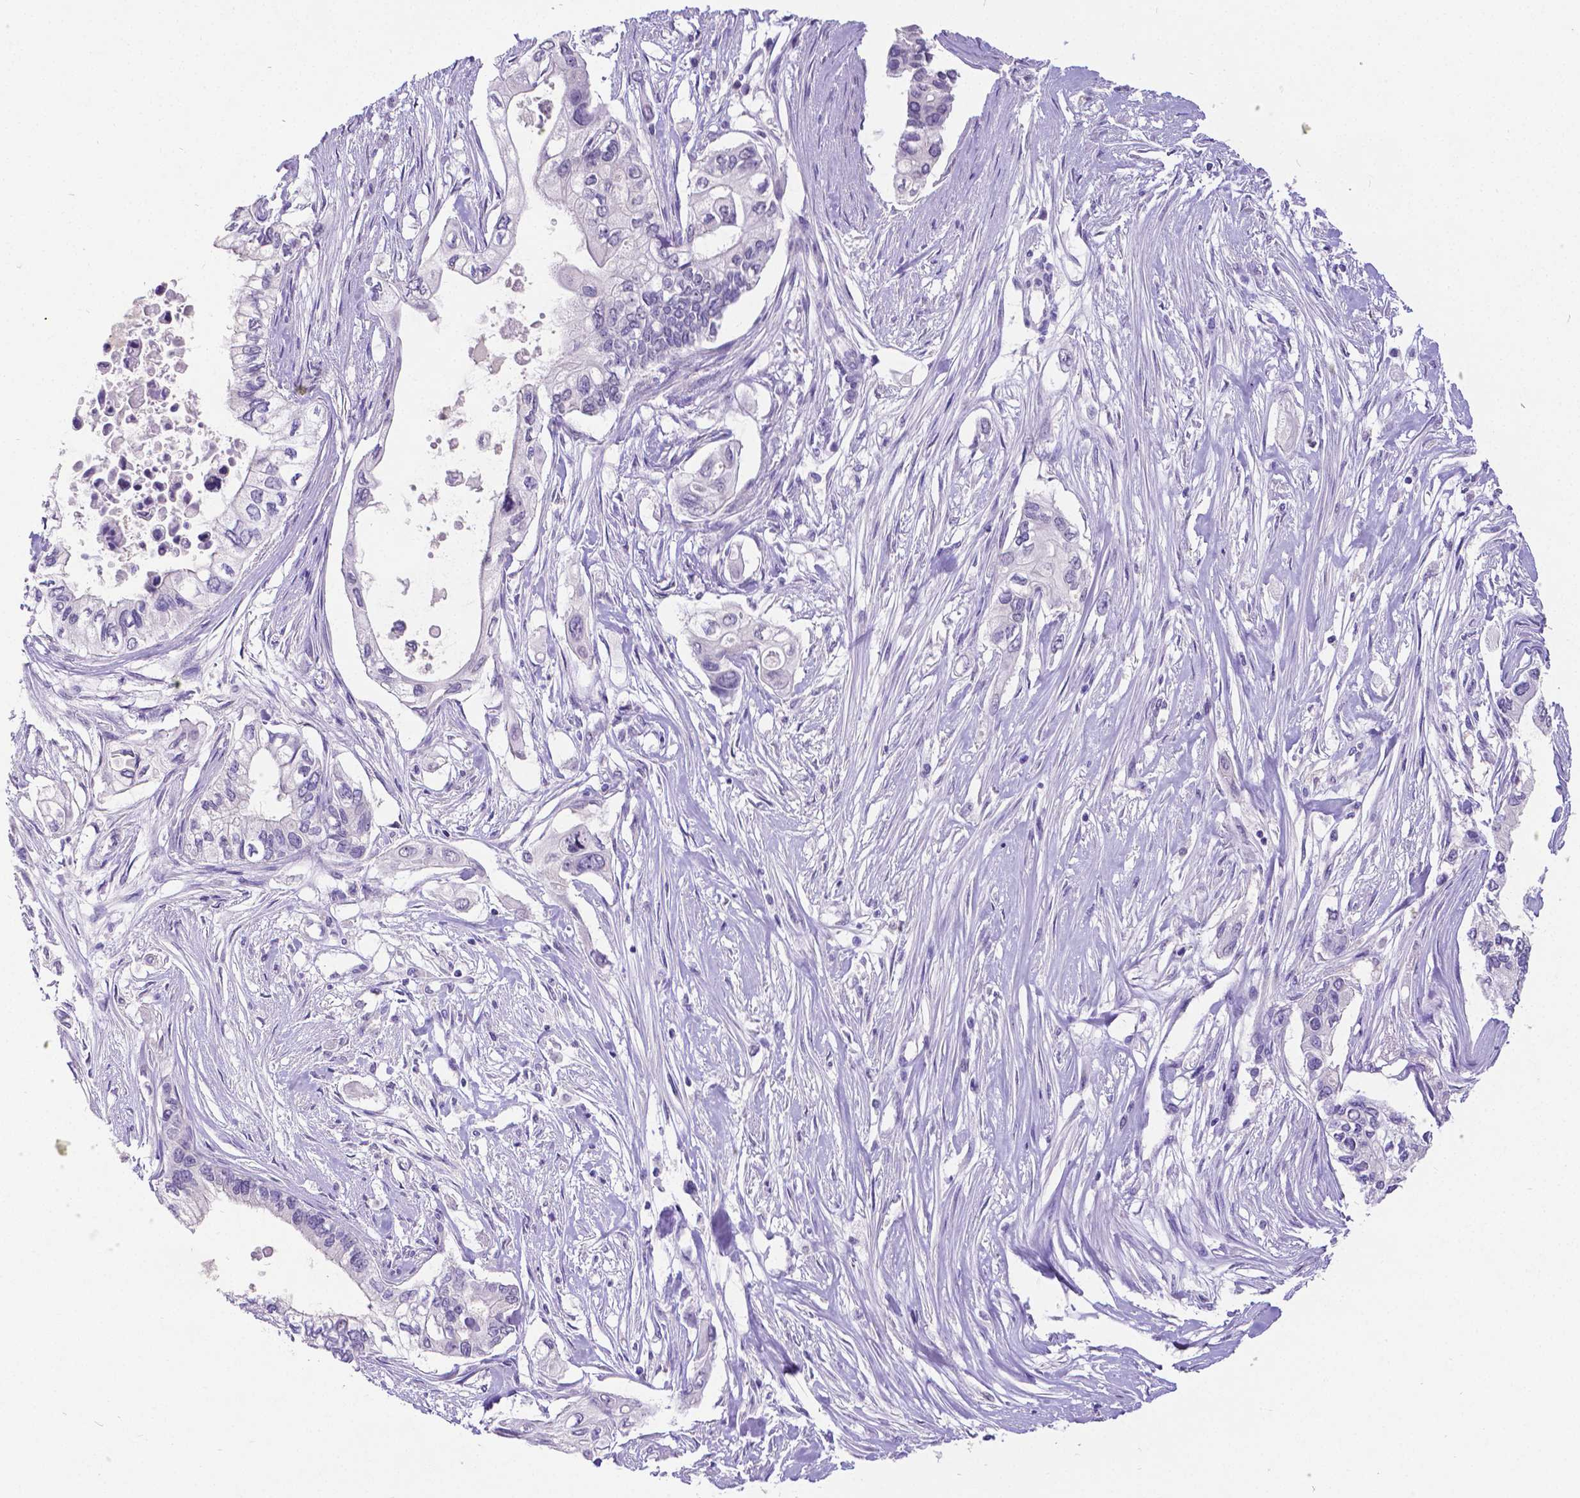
{"staining": {"intensity": "negative", "quantity": "none", "location": "none"}, "tissue": "pancreatic cancer", "cell_type": "Tumor cells", "image_type": "cancer", "snomed": [{"axis": "morphology", "description": "Adenocarcinoma, NOS"}, {"axis": "topography", "description": "Pancreas"}], "caption": "Immunohistochemistry of human pancreatic cancer (adenocarcinoma) demonstrates no expression in tumor cells.", "gene": "SATB2", "patient": {"sex": "female", "age": 63}}